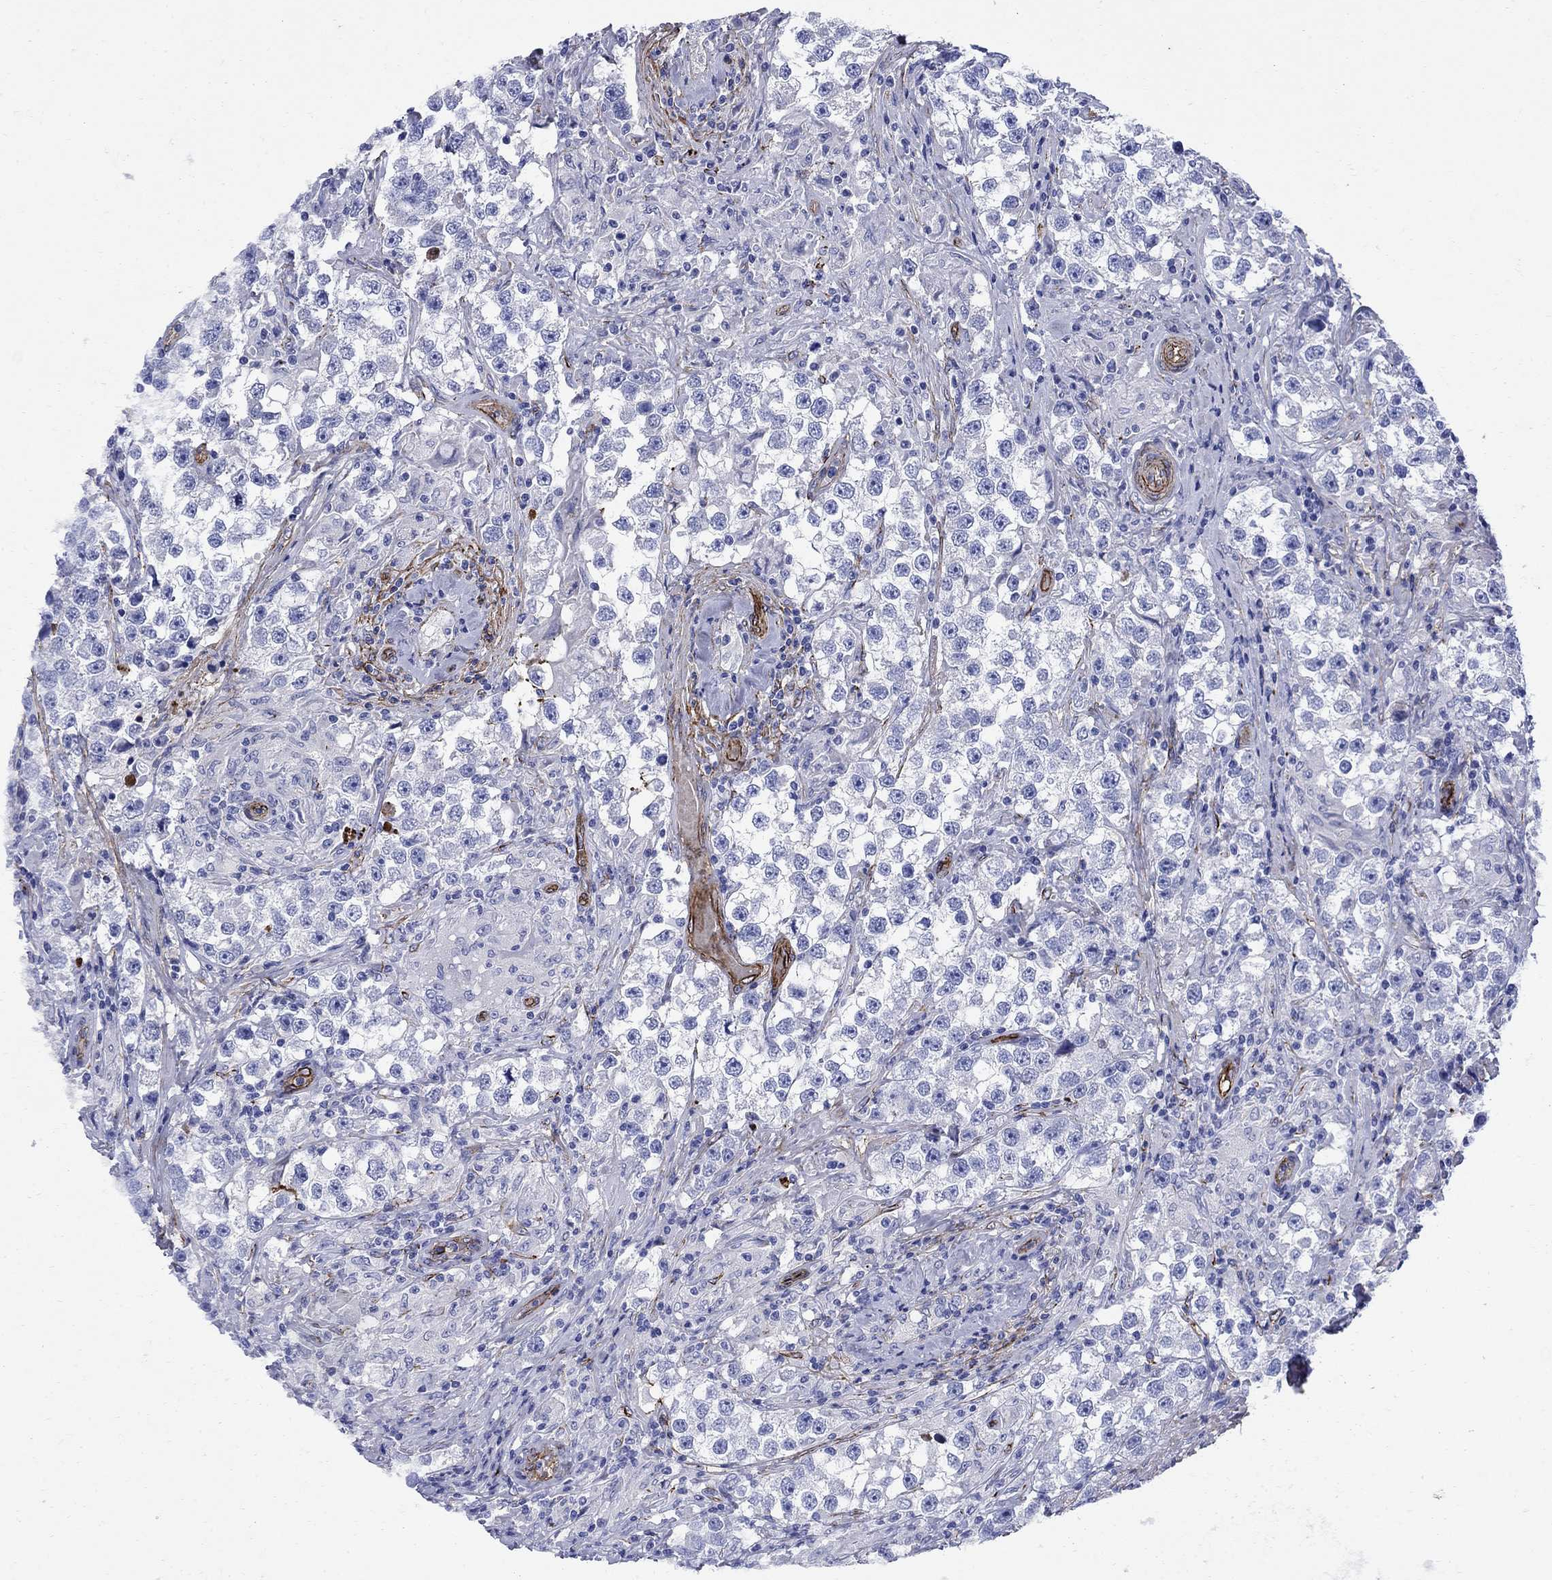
{"staining": {"intensity": "negative", "quantity": "none", "location": "none"}, "tissue": "testis cancer", "cell_type": "Tumor cells", "image_type": "cancer", "snomed": [{"axis": "morphology", "description": "Seminoma, NOS"}, {"axis": "topography", "description": "Testis"}], "caption": "The image exhibits no staining of tumor cells in testis seminoma.", "gene": "VTN", "patient": {"sex": "male", "age": 46}}